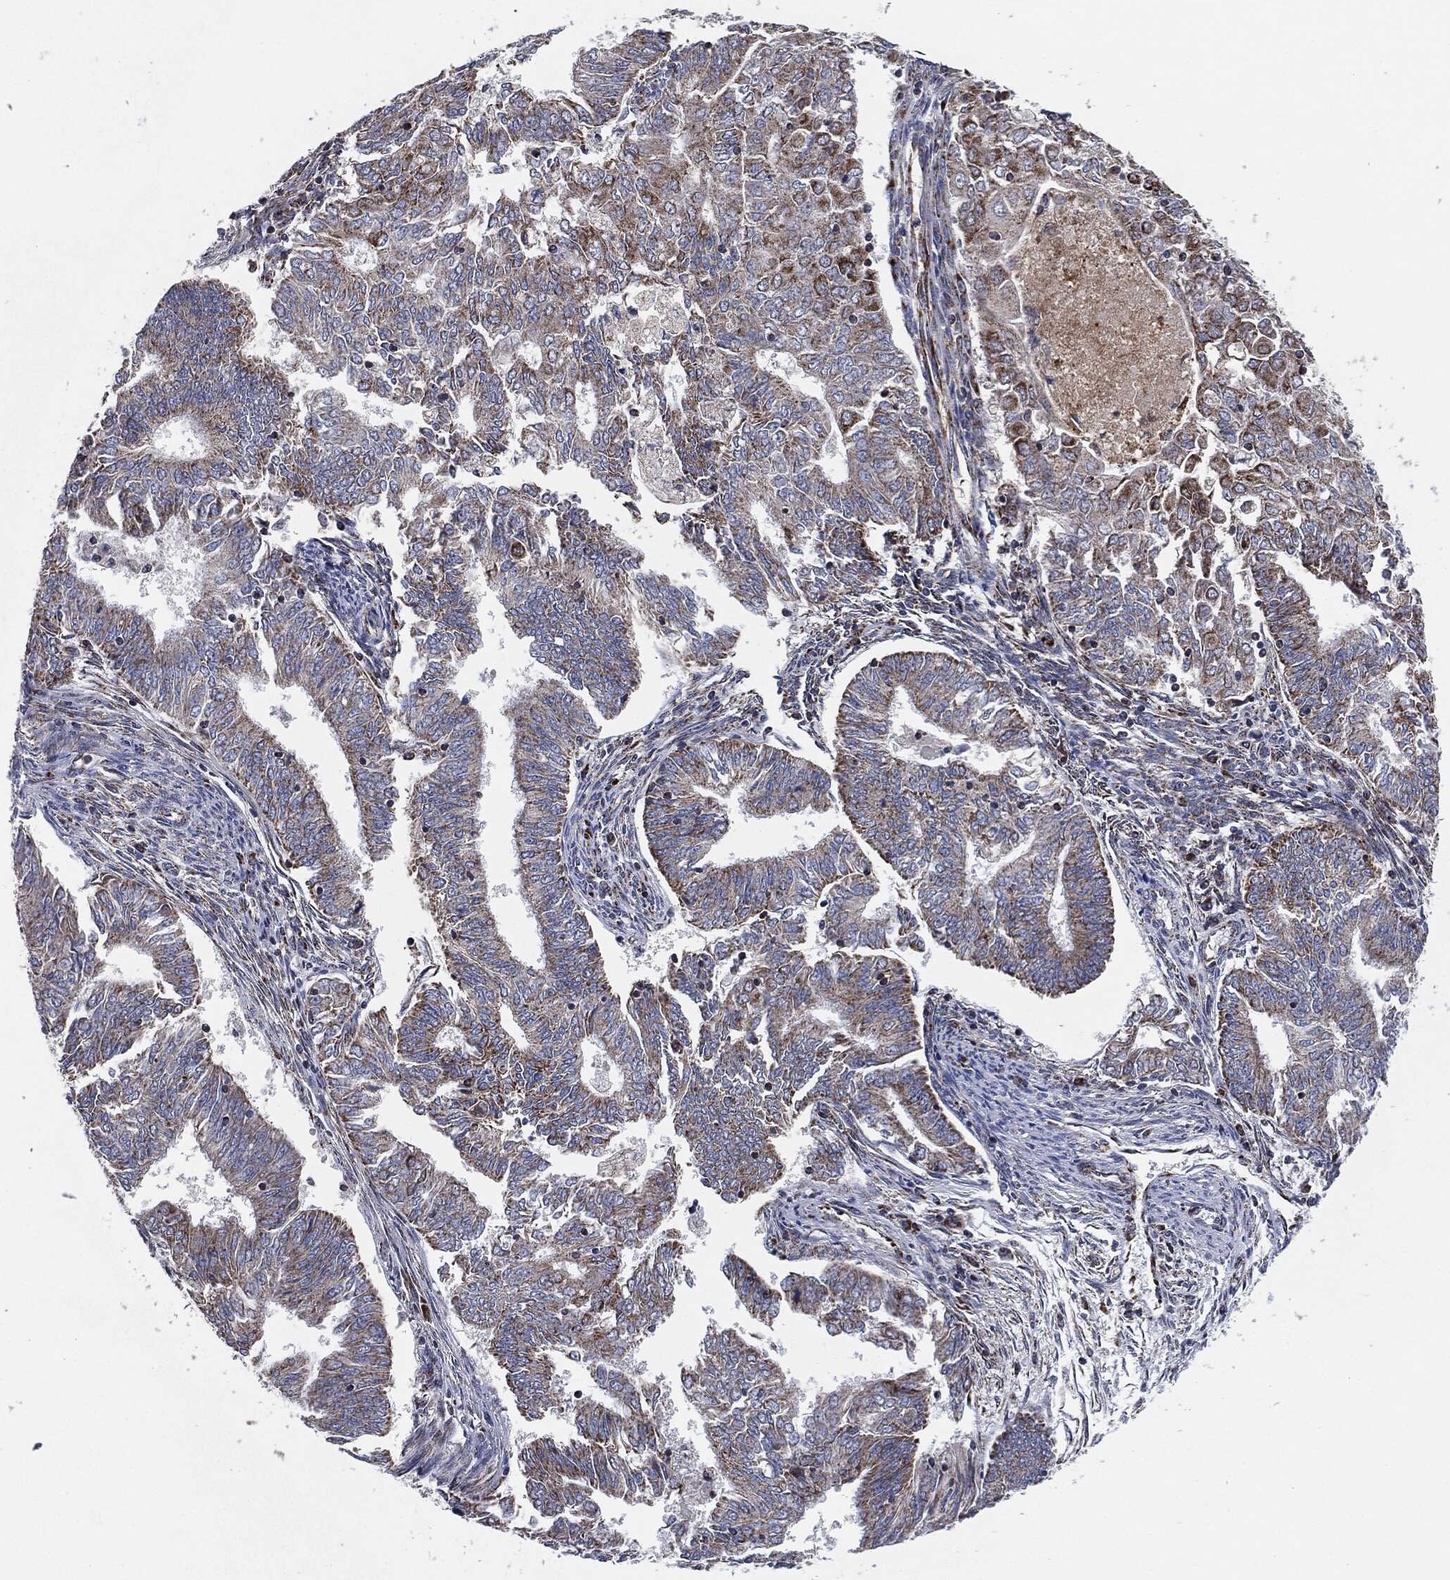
{"staining": {"intensity": "moderate", "quantity": ">75%", "location": "cytoplasmic/membranous"}, "tissue": "endometrial cancer", "cell_type": "Tumor cells", "image_type": "cancer", "snomed": [{"axis": "morphology", "description": "Adenocarcinoma, NOS"}, {"axis": "topography", "description": "Endometrium"}], "caption": "Immunohistochemical staining of human endometrial cancer demonstrates moderate cytoplasmic/membranous protein staining in approximately >75% of tumor cells. (DAB IHC, brown staining for protein, blue staining for nuclei).", "gene": "NDUFV2", "patient": {"sex": "female", "age": 62}}